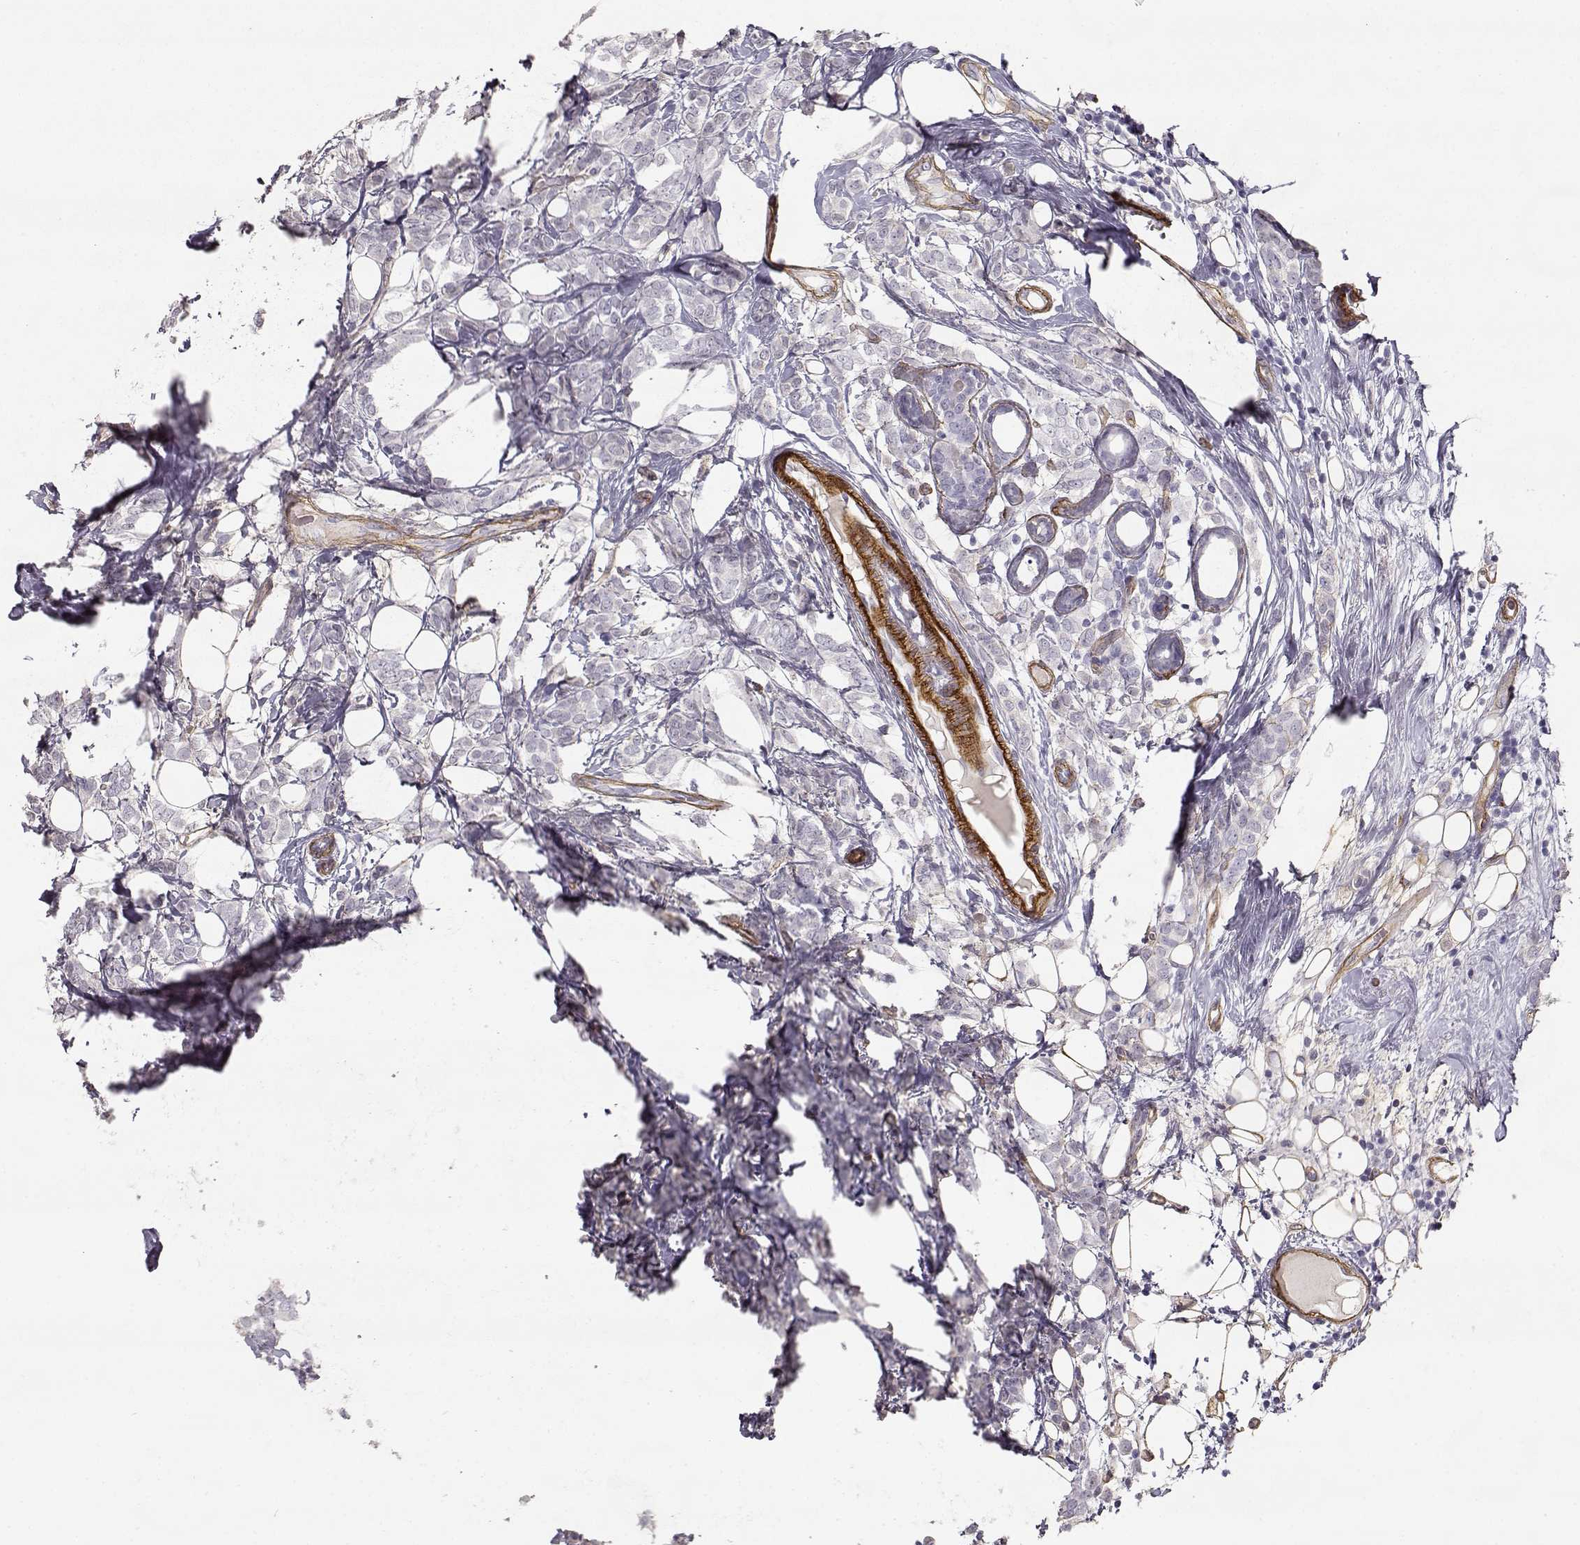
{"staining": {"intensity": "negative", "quantity": "none", "location": "none"}, "tissue": "breast cancer", "cell_type": "Tumor cells", "image_type": "cancer", "snomed": [{"axis": "morphology", "description": "Lobular carcinoma"}, {"axis": "topography", "description": "Breast"}], "caption": "A high-resolution image shows IHC staining of breast lobular carcinoma, which reveals no significant staining in tumor cells.", "gene": "LAMC1", "patient": {"sex": "female", "age": 49}}